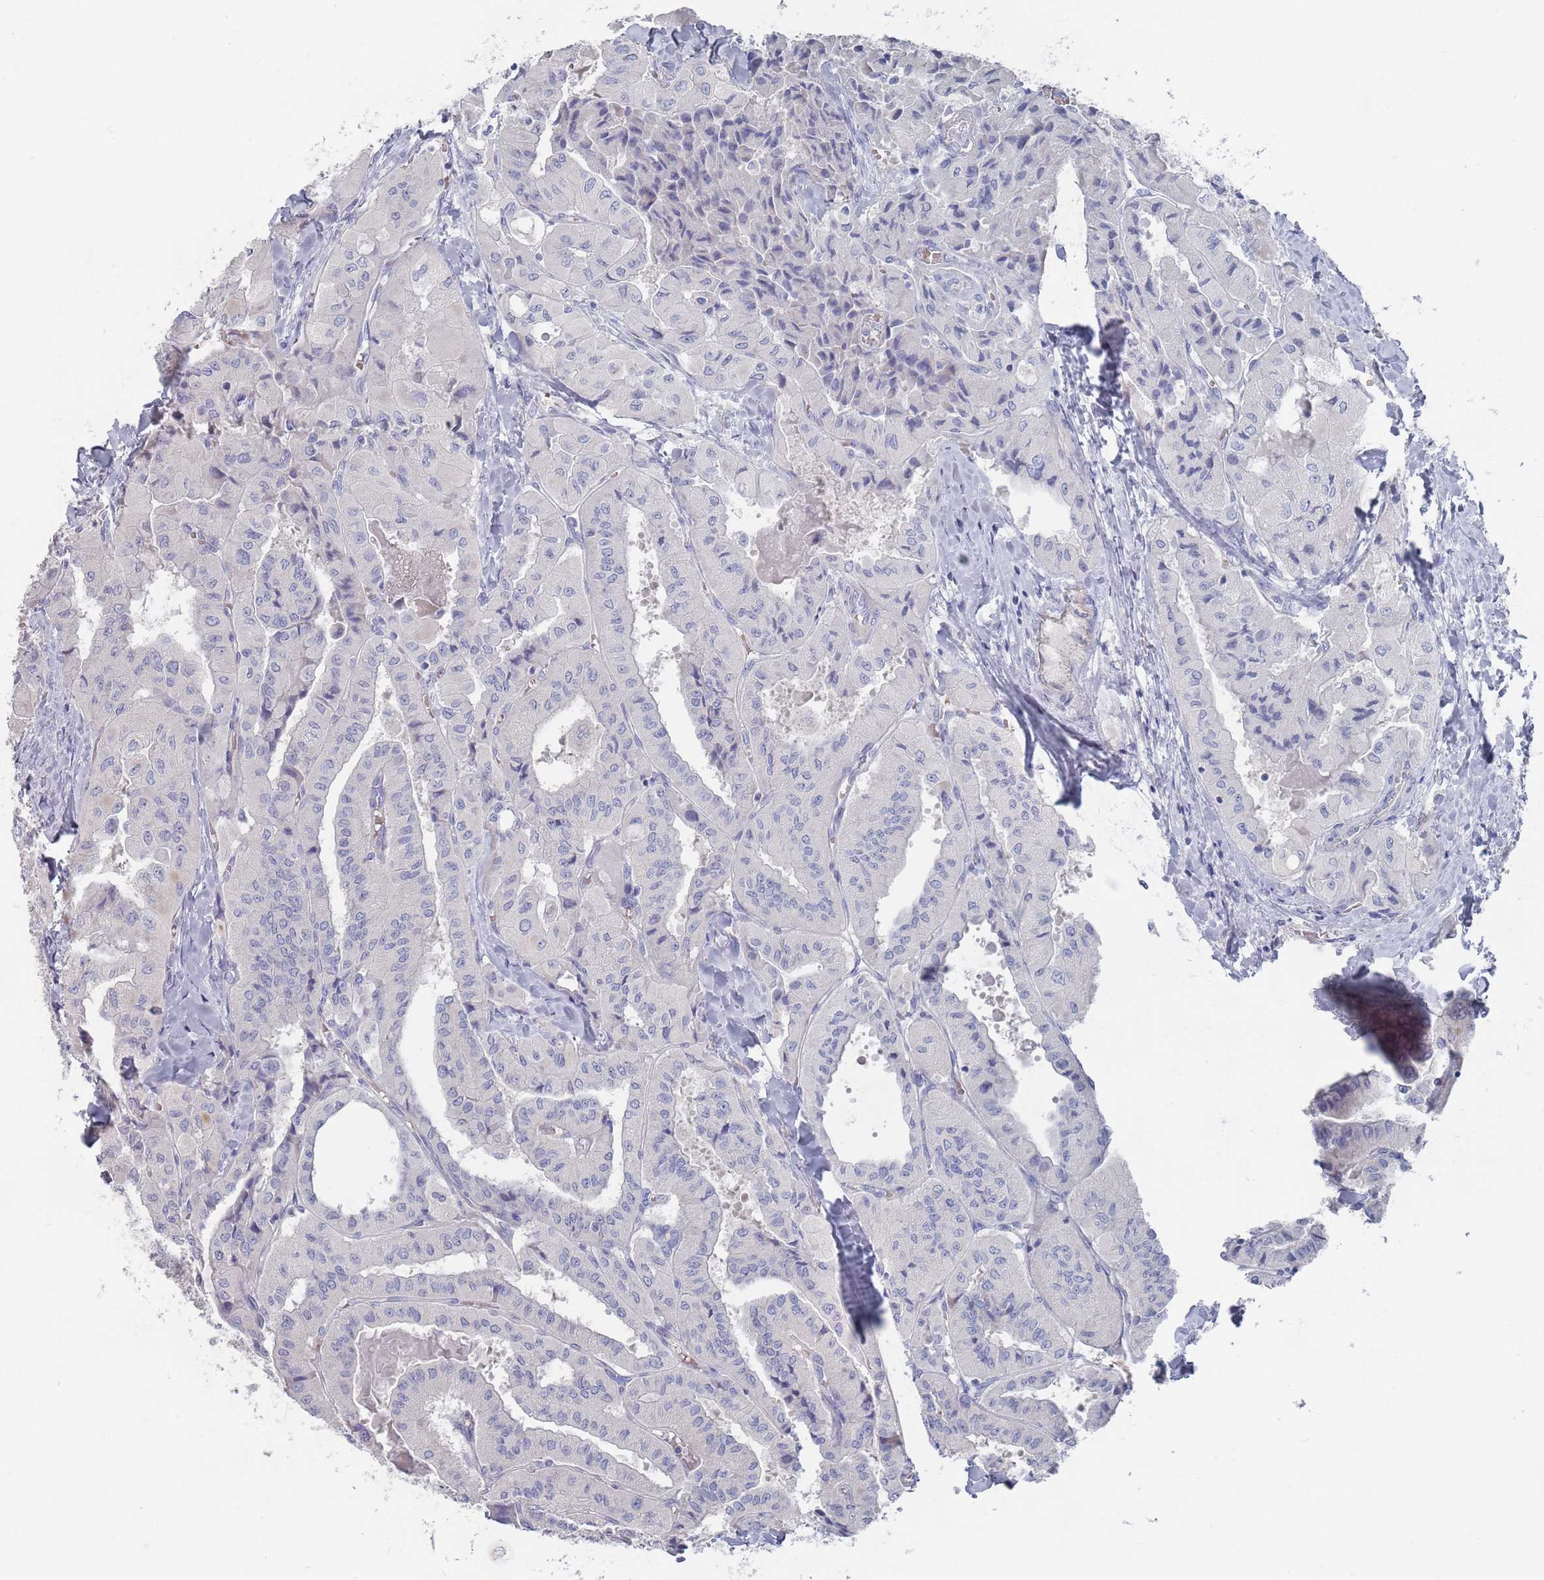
{"staining": {"intensity": "negative", "quantity": "none", "location": "none"}, "tissue": "thyroid cancer", "cell_type": "Tumor cells", "image_type": "cancer", "snomed": [{"axis": "morphology", "description": "Normal tissue, NOS"}, {"axis": "morphology", "description": "Papillary adenocarcinoma, NOS"}, {"axis": "topography", "description": "Thyroid gland"}], "caption": "Tumor cells show no significant protein positivity in thyroid cancer (papillary adenocarcinoma).", "gene": "TMCO3", "patient": {"sex": "female", "age": 59}}